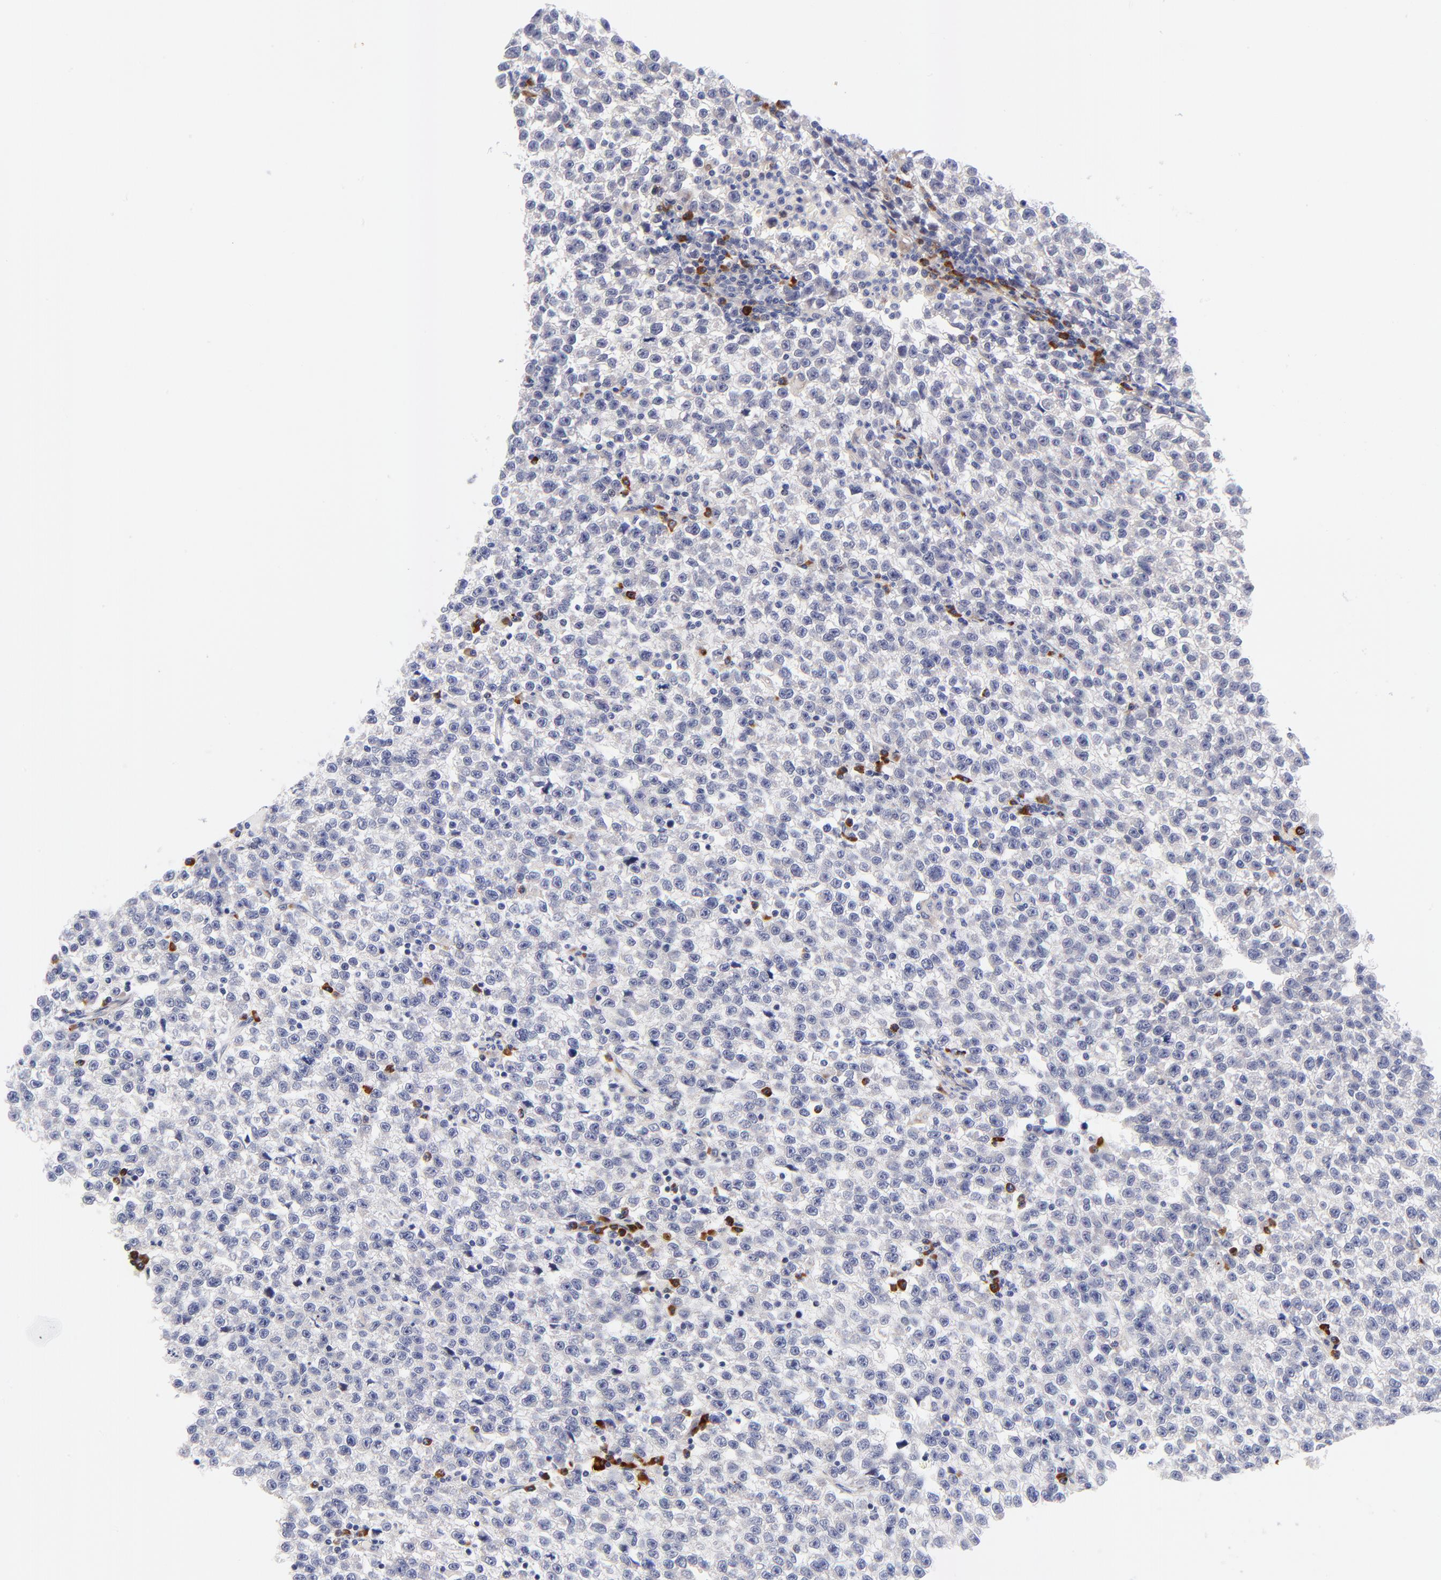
{"staining": {"intensity": "negative", "quantity": "none", "location": "none"}, "tissue": "testis cancer", "cell_type": "Tumor cells", "image_type": "cancer", "snomed": [{"axis": "morphology", "description": "Seminoma, NOS"}, {"axis": "topography", "description": "Testis"}], "caption": "This is an immunohistochemistry (IHC) micrograph of seminoma (testis). There is no expression in tumor cells.", "gene": "AFF2", "patient": {"sex": "male", "age": 35}}